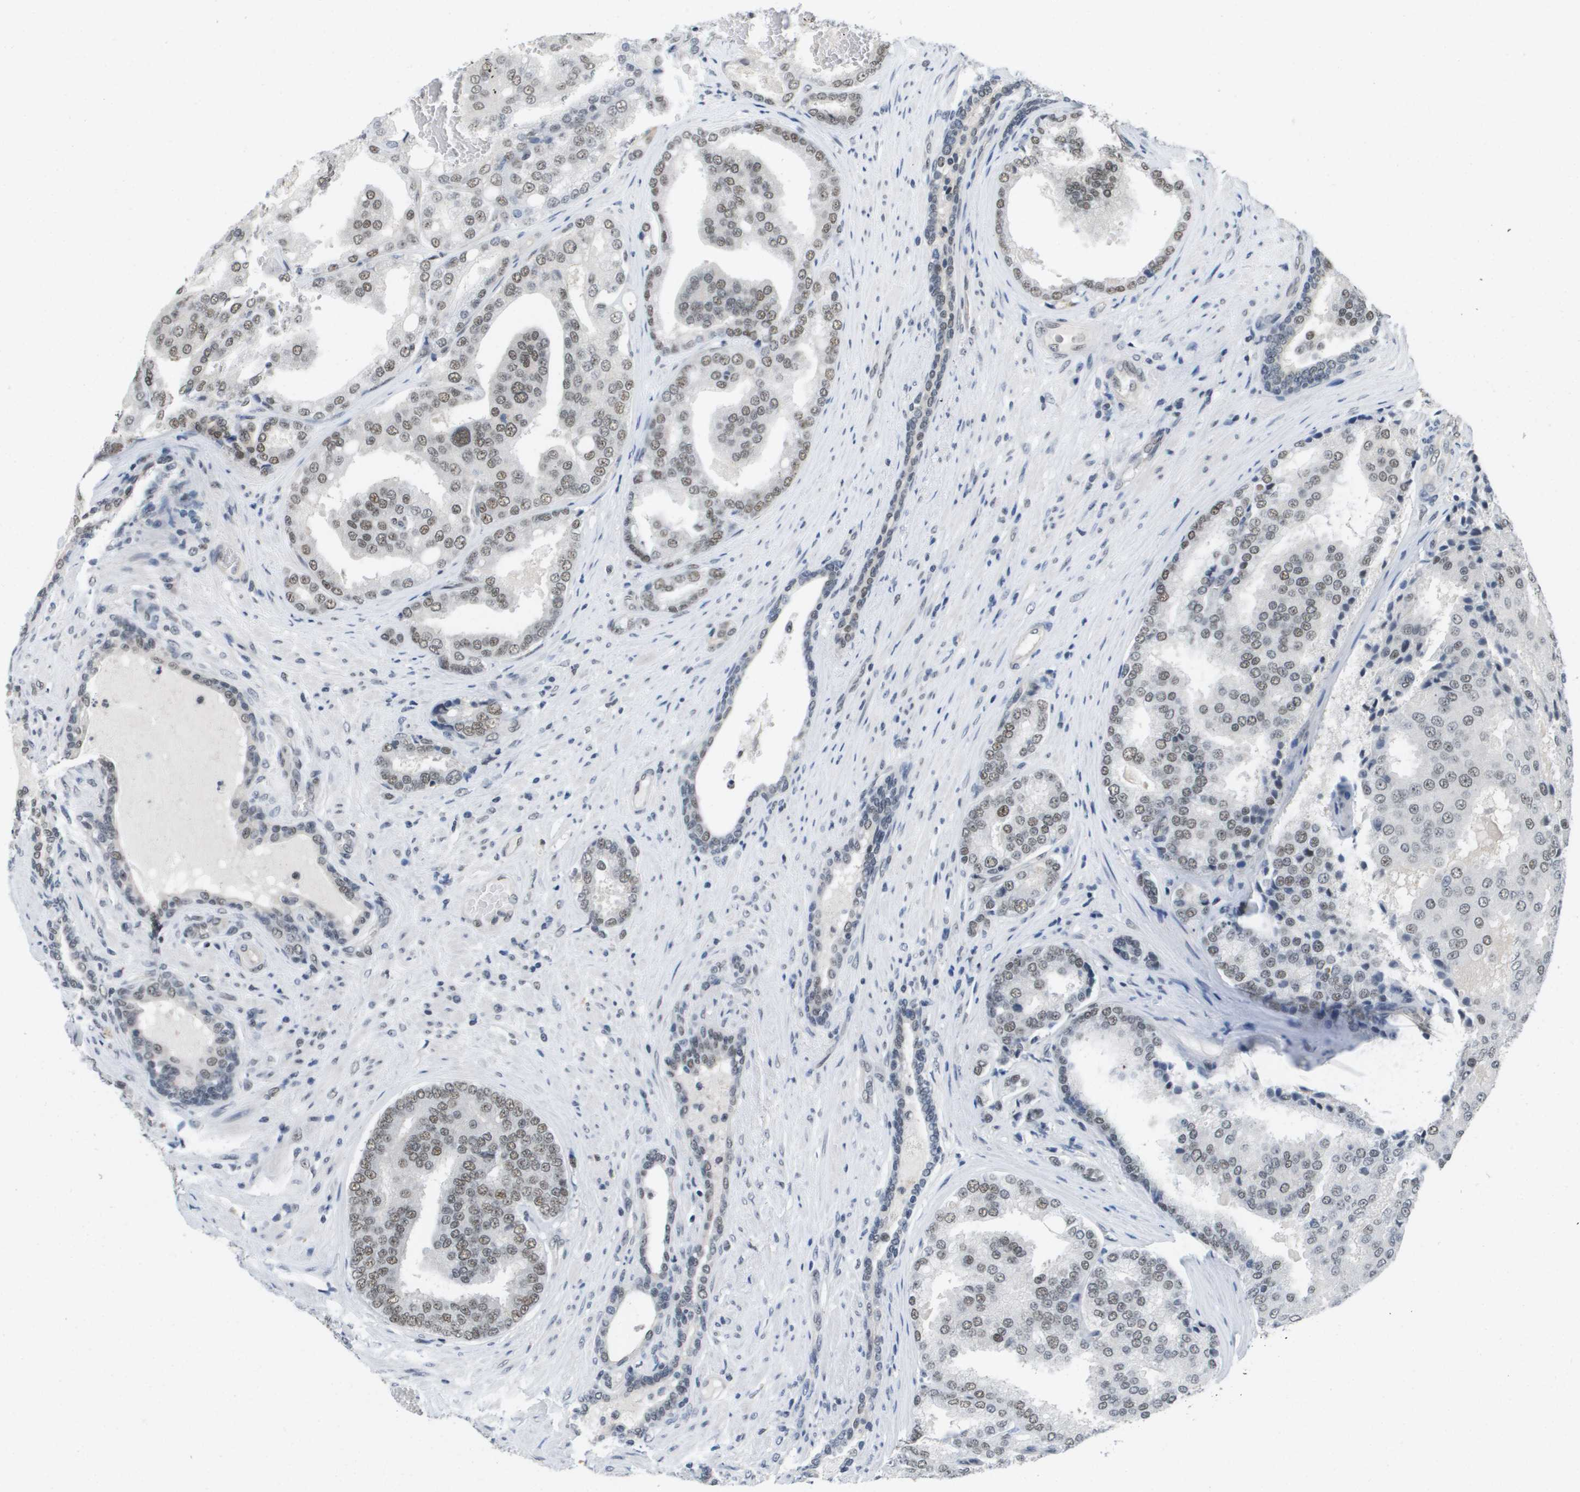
{"staining": {"intensity": "weak", "quantity": "25%-75%", "location": "nuclear"}, "tissue": "prostate cancer", "cell_type": "Tumor cells", "image_type": "cancer", "snomed": [{"axis": "morphology", "description": "Adenocarcinoma, High grade"}, {"axis": "topography", "description": "Prostate"}], "caption": "Human prostate high-grade adenocarcinoma stained with a brown dye exhibits weak nuclear positive staining in approximately 25%-75% of tumor cells.", "gene": "ISY1", "patient": {"sex": "male", "age": 50}}